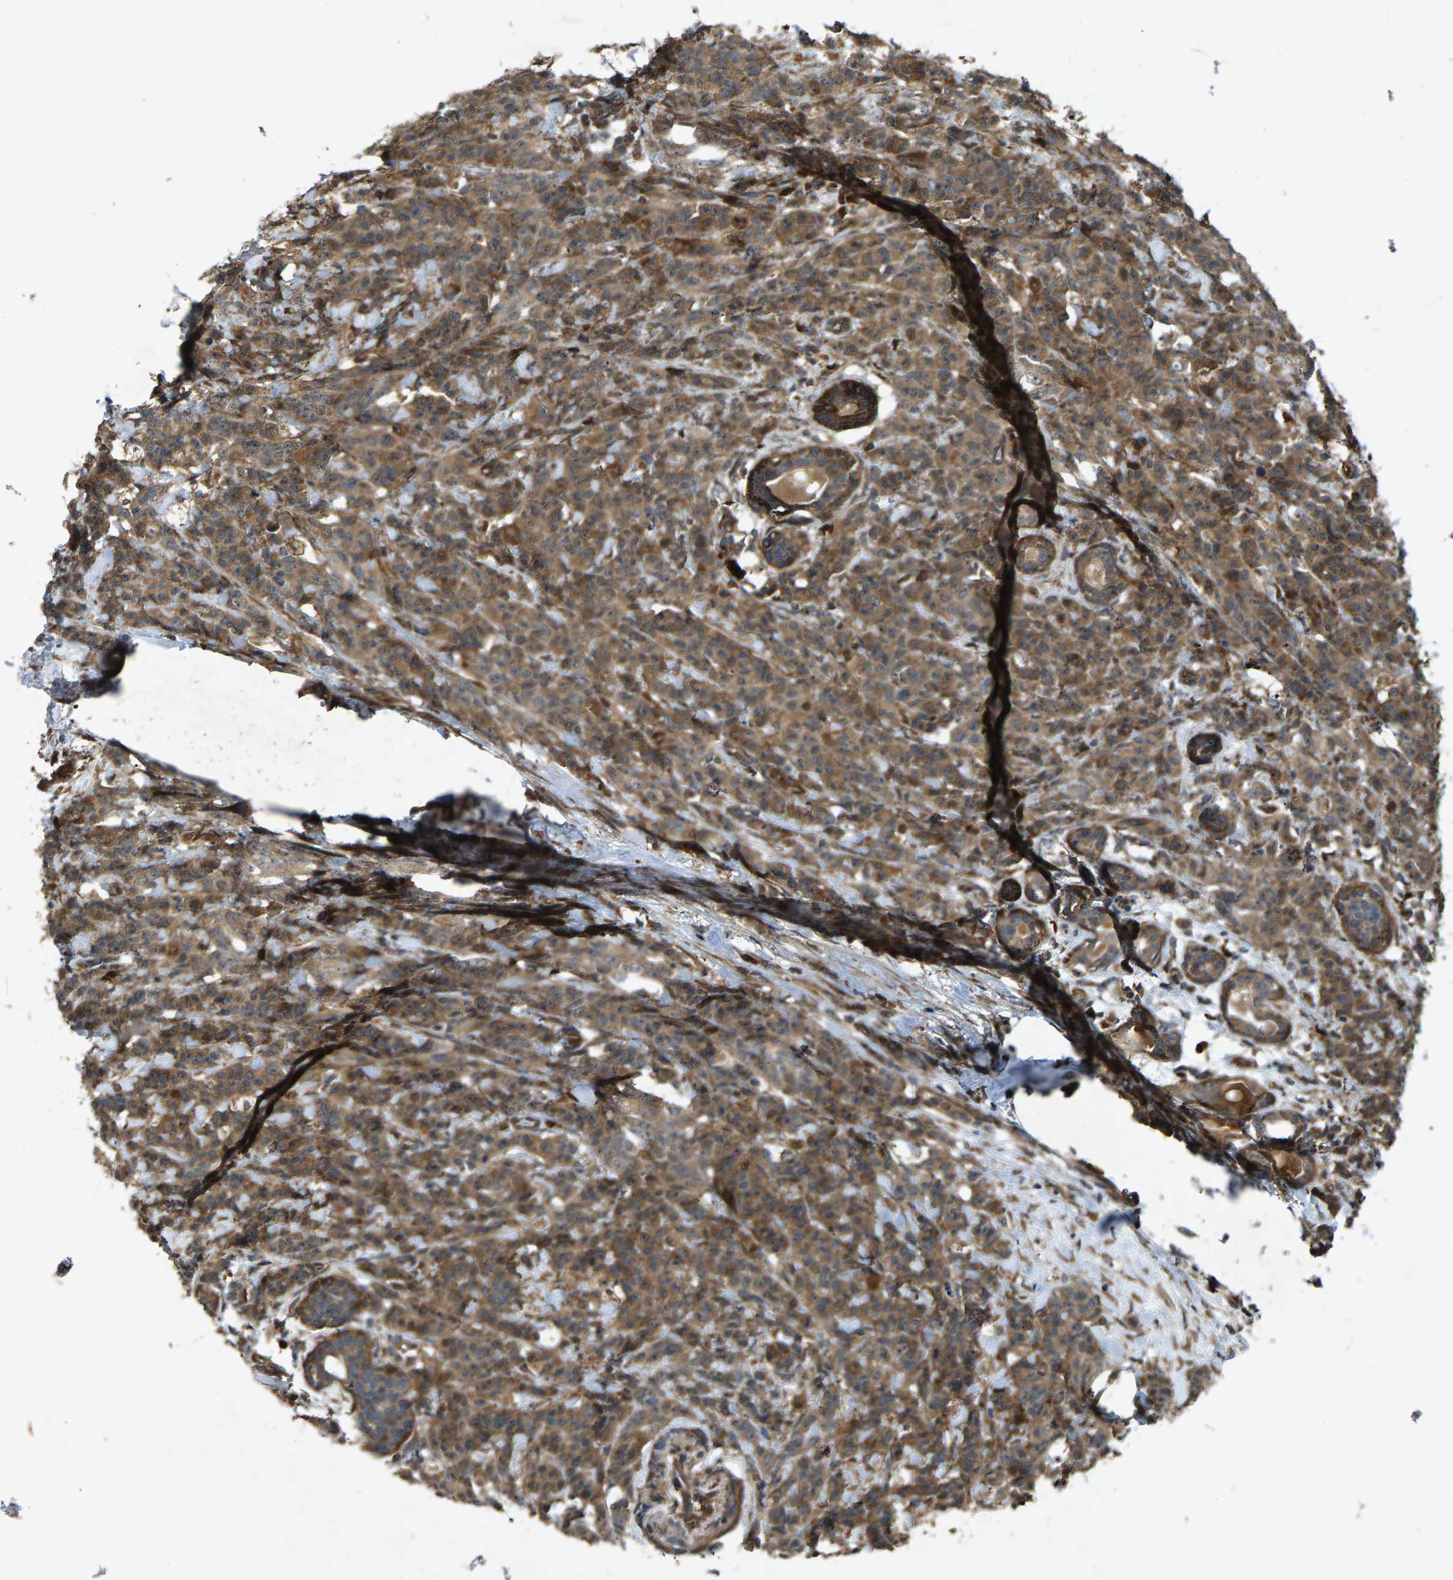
{"staining": {"intensity": "moderate", "quantity": ">75%", "location": "cytoplasmic/membranous"}, "tissue": "breast cancer", "cell_type": "Tumor cells", "image_type": "cancer", "snomed": [{"axis": "morphology", "description": "Normal tissue, NOS"}, {"axis": "morphology", "description": "Duct carcinoma"}, {"axis": "topography", "description": "Breast"}], "caption": "A photomicrograph showing moderate cytoplasmic/membranous staining in approximately >75% of tumor cells in breast cancer, as visualized by brown immunohistochemical staining.", "gene": "LRRC72", "patient": {"sex": "female", "age": 40}}